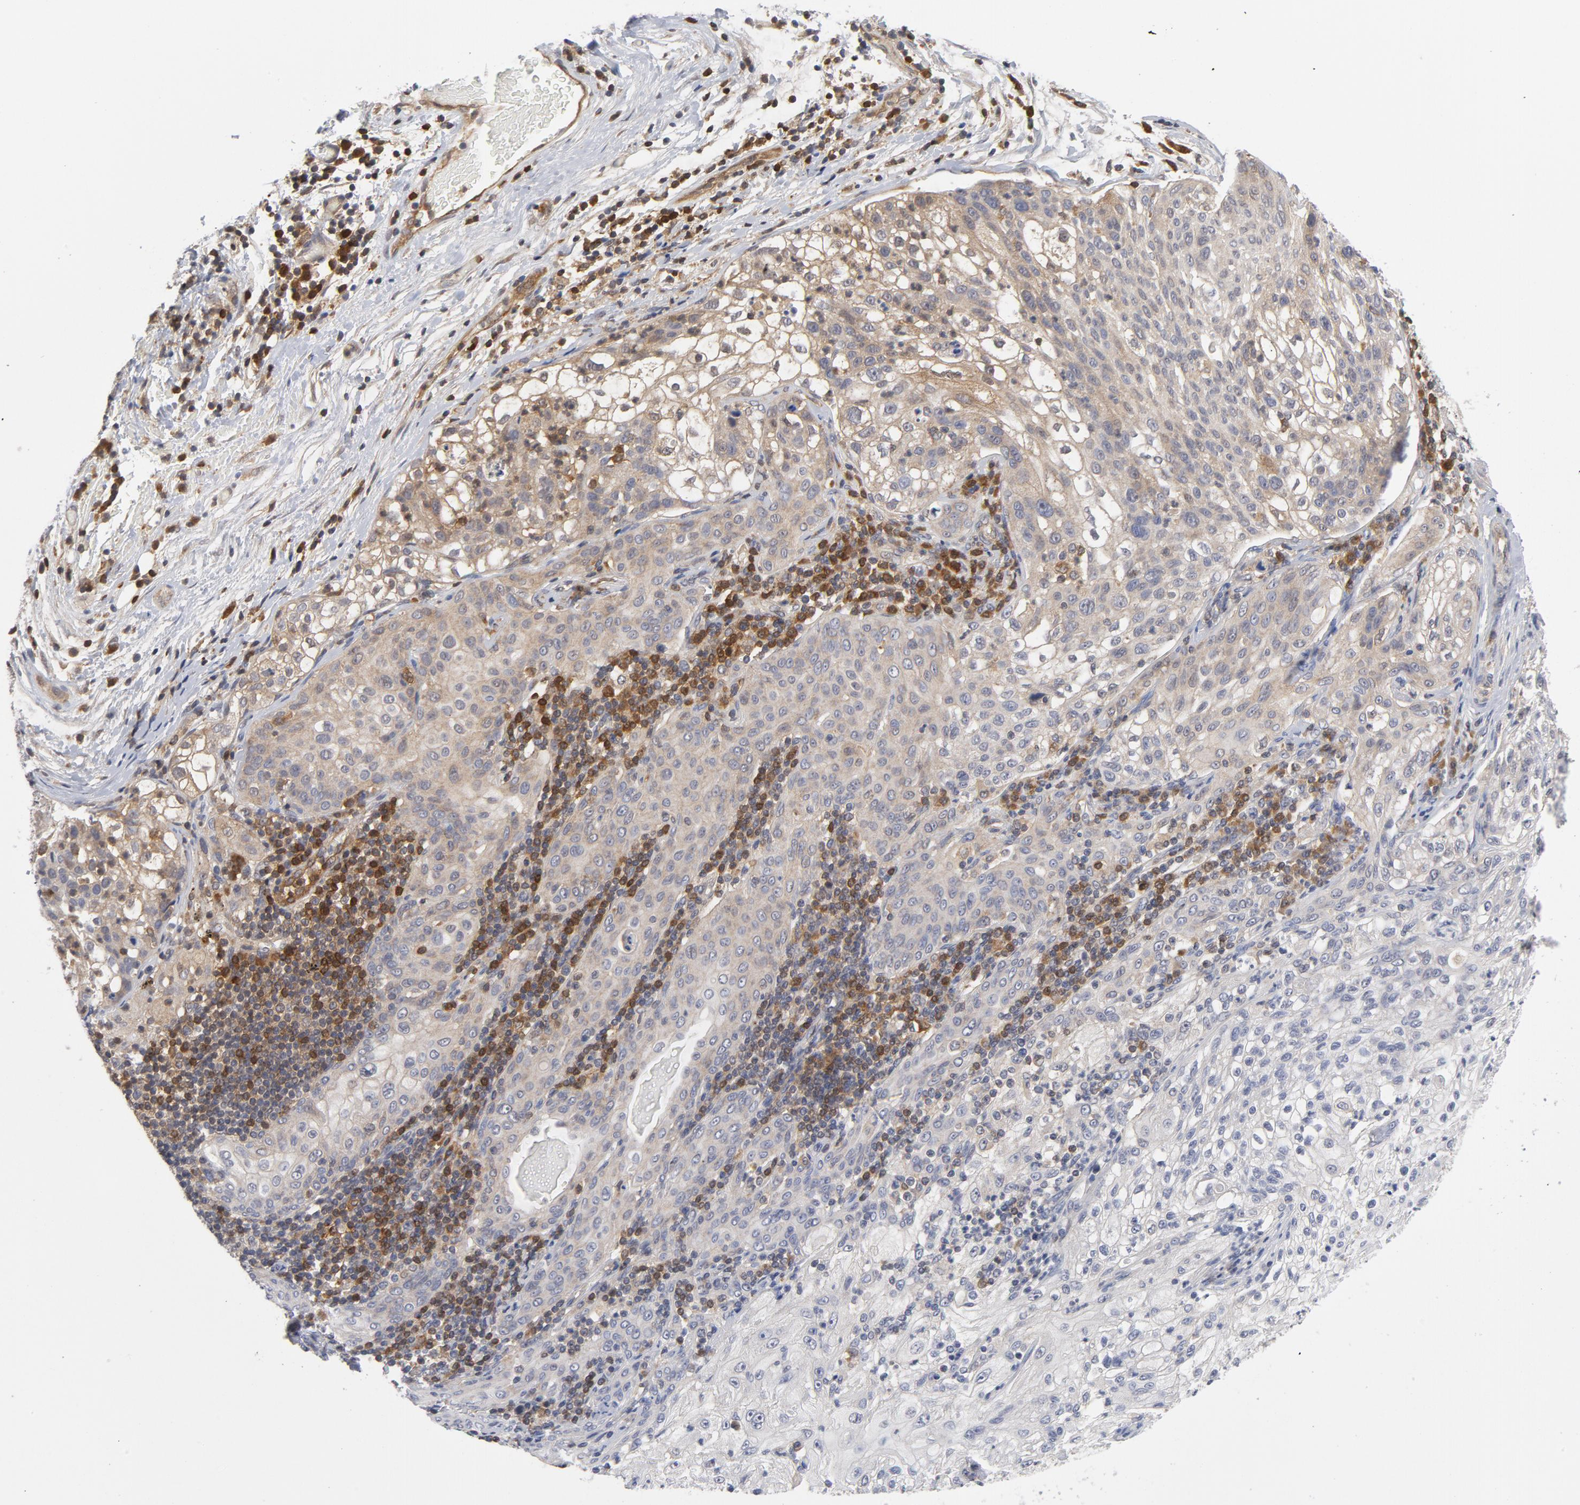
{"staining": {"intensity": "weak", "quantity": ">75%", "location": "cytoplasmic/membranous"}, "tissue": "lung cancer", "cell_type": "Tumor cells", "image_type": "cancer", "snomed": [{"axis": "morphology", "description": "Inflammation, NOS"}, {"axis": "morphology", "description": "Squamous cell carcinoma, NOS"}, {"axis": "topography", "description": "Lymph node"}, {"axis": "topography", "description": "Soft tissue"}, {"axis": "topography", "description": "Lung"}], "caption": "A low amount of weak cytoplasmic/membranous positivity is present in about >75% of tumor cells in squamous cell carcinoma (lung) tissue. The staining is performed using DAB brown chromogen to label protein expression. The nuclei are counter-stained blue using hematoxylin.", "gene": "TRADD", "patient": {"sex": "male", "age": 66}}